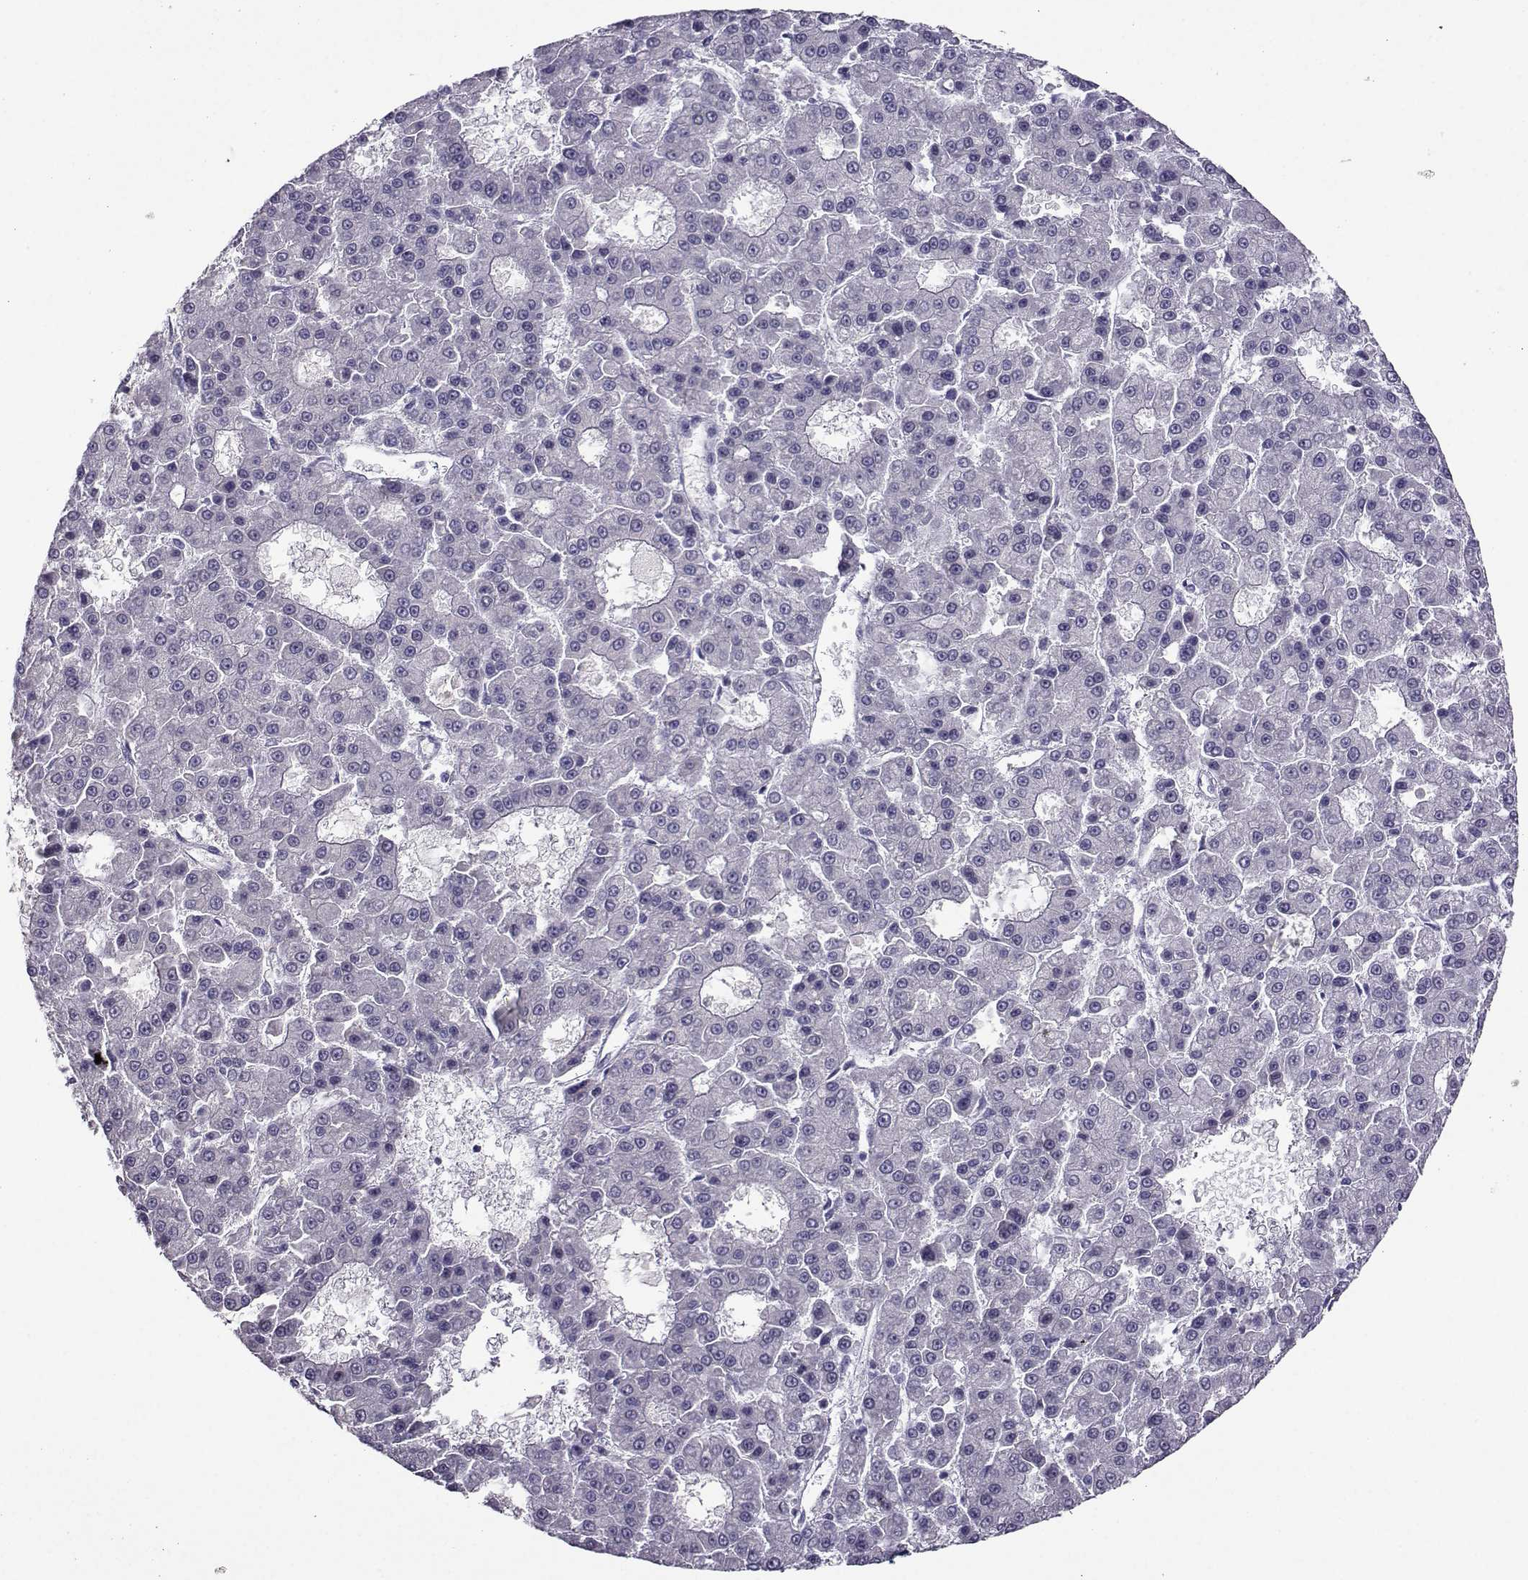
{"staining": {"intensity": "negative", "quantity": "none", "location": "none"}, "tissue": "liver cancer", "cell_type": "Tumor cells", "image_type": "cancer", "snomed": [{"axis": "morphology", "description": "Carcinoma, Hepatocellular, NOS"}, {"axis": "topography", "description": "Liver"}], "caption": "Human liver cancer stained for a protein using immunohistochemistry displays no staining in tumor cells.", "gene": "DDX20", "patient": {"sex": "male", "age": 70}}